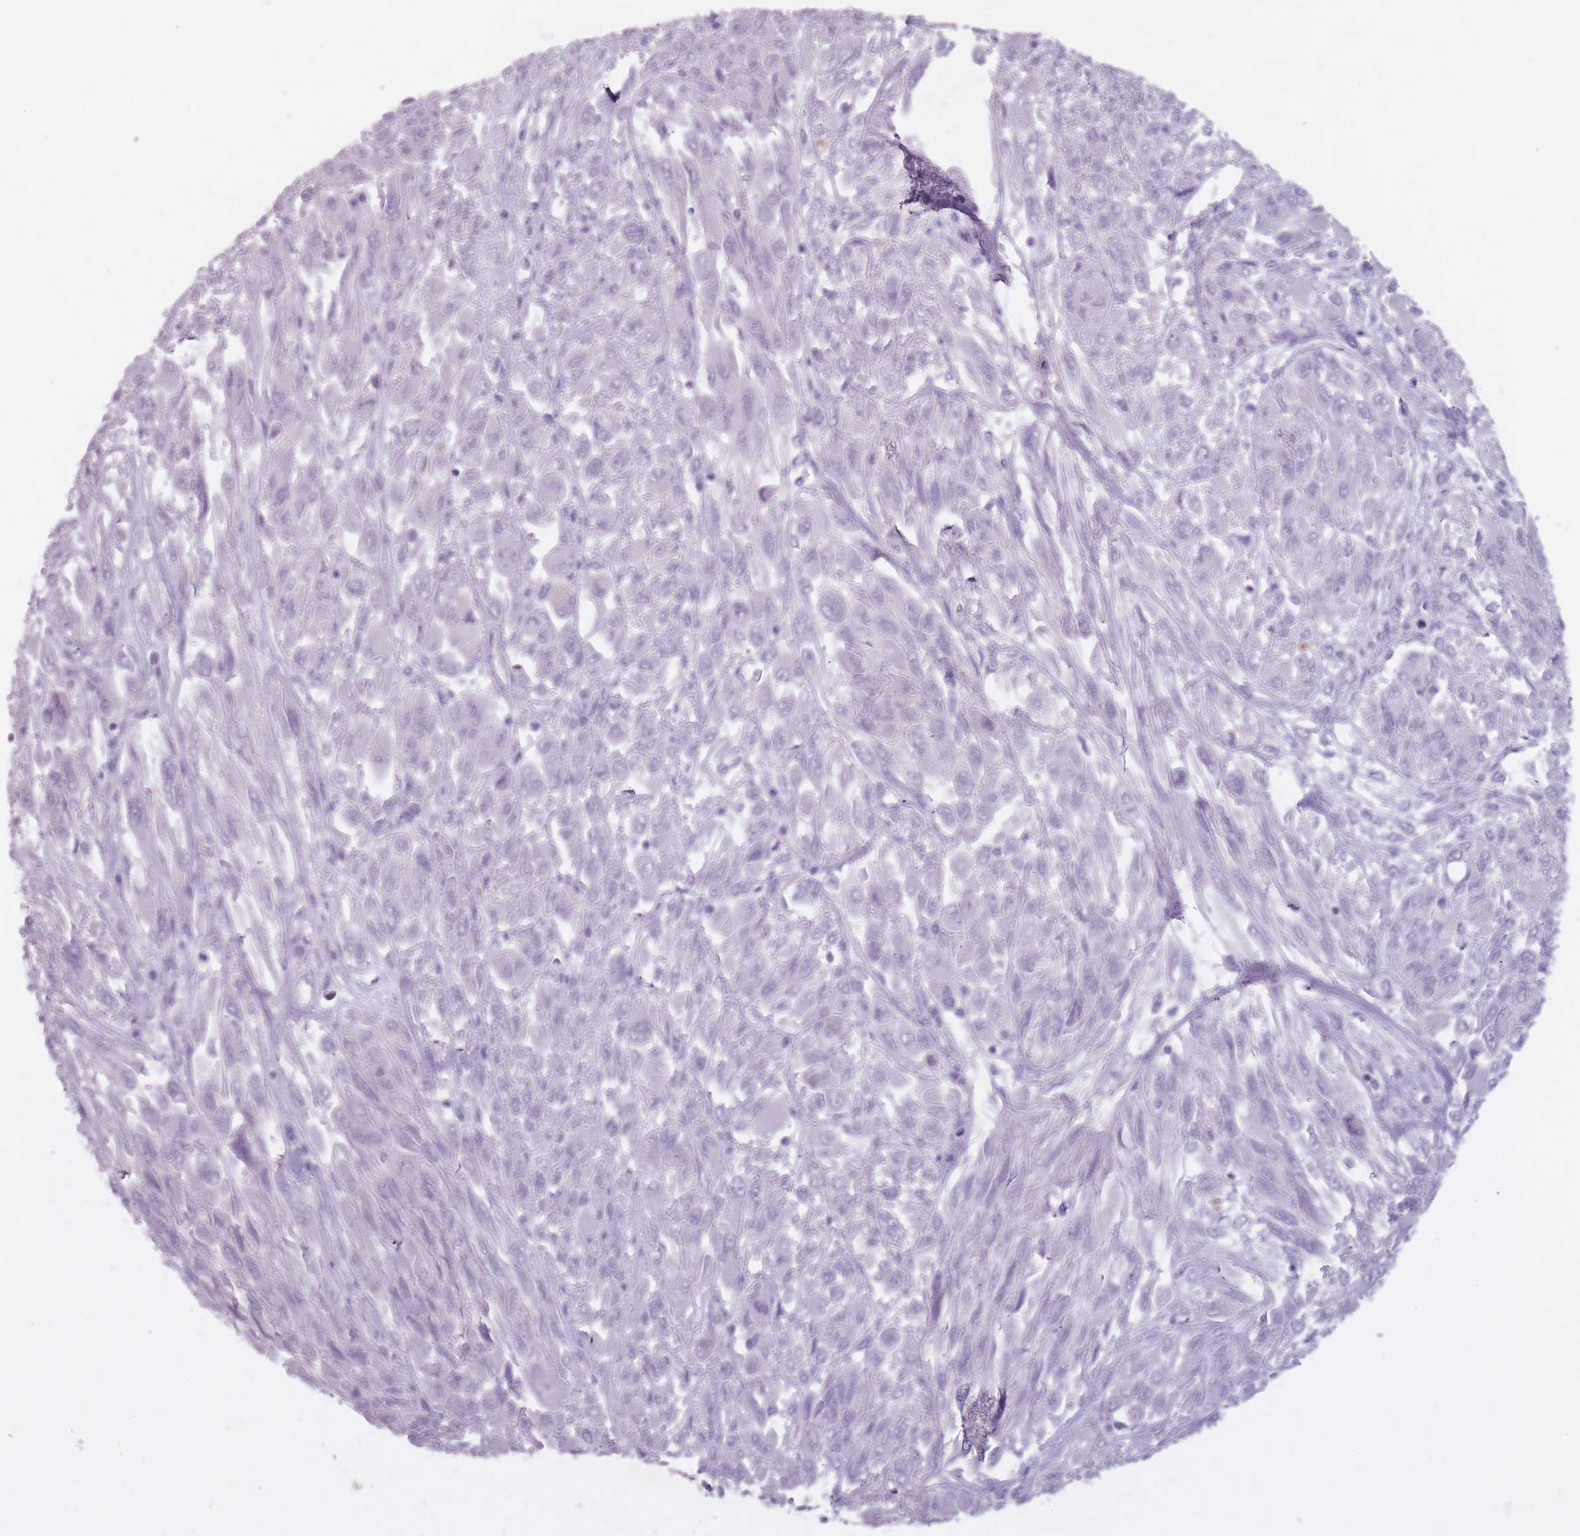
{"staining": {"intensity": "negative", "quantity": "none", "location": "none"}, "tissue": "melanoma", "cell_type": "Tumor cells", "image_type": "cancer", "snomed": [{"axis": "morphology", "description": "Malignant melanoma, NOS"}, {"axis": "topography", "description": "Skin"}], "caption": "The IHC micrograph has no significant positivity in tumor cells of melanoma tissue.", "gene": "RFX4", "patient": {"sex": "female", "age": 91}}